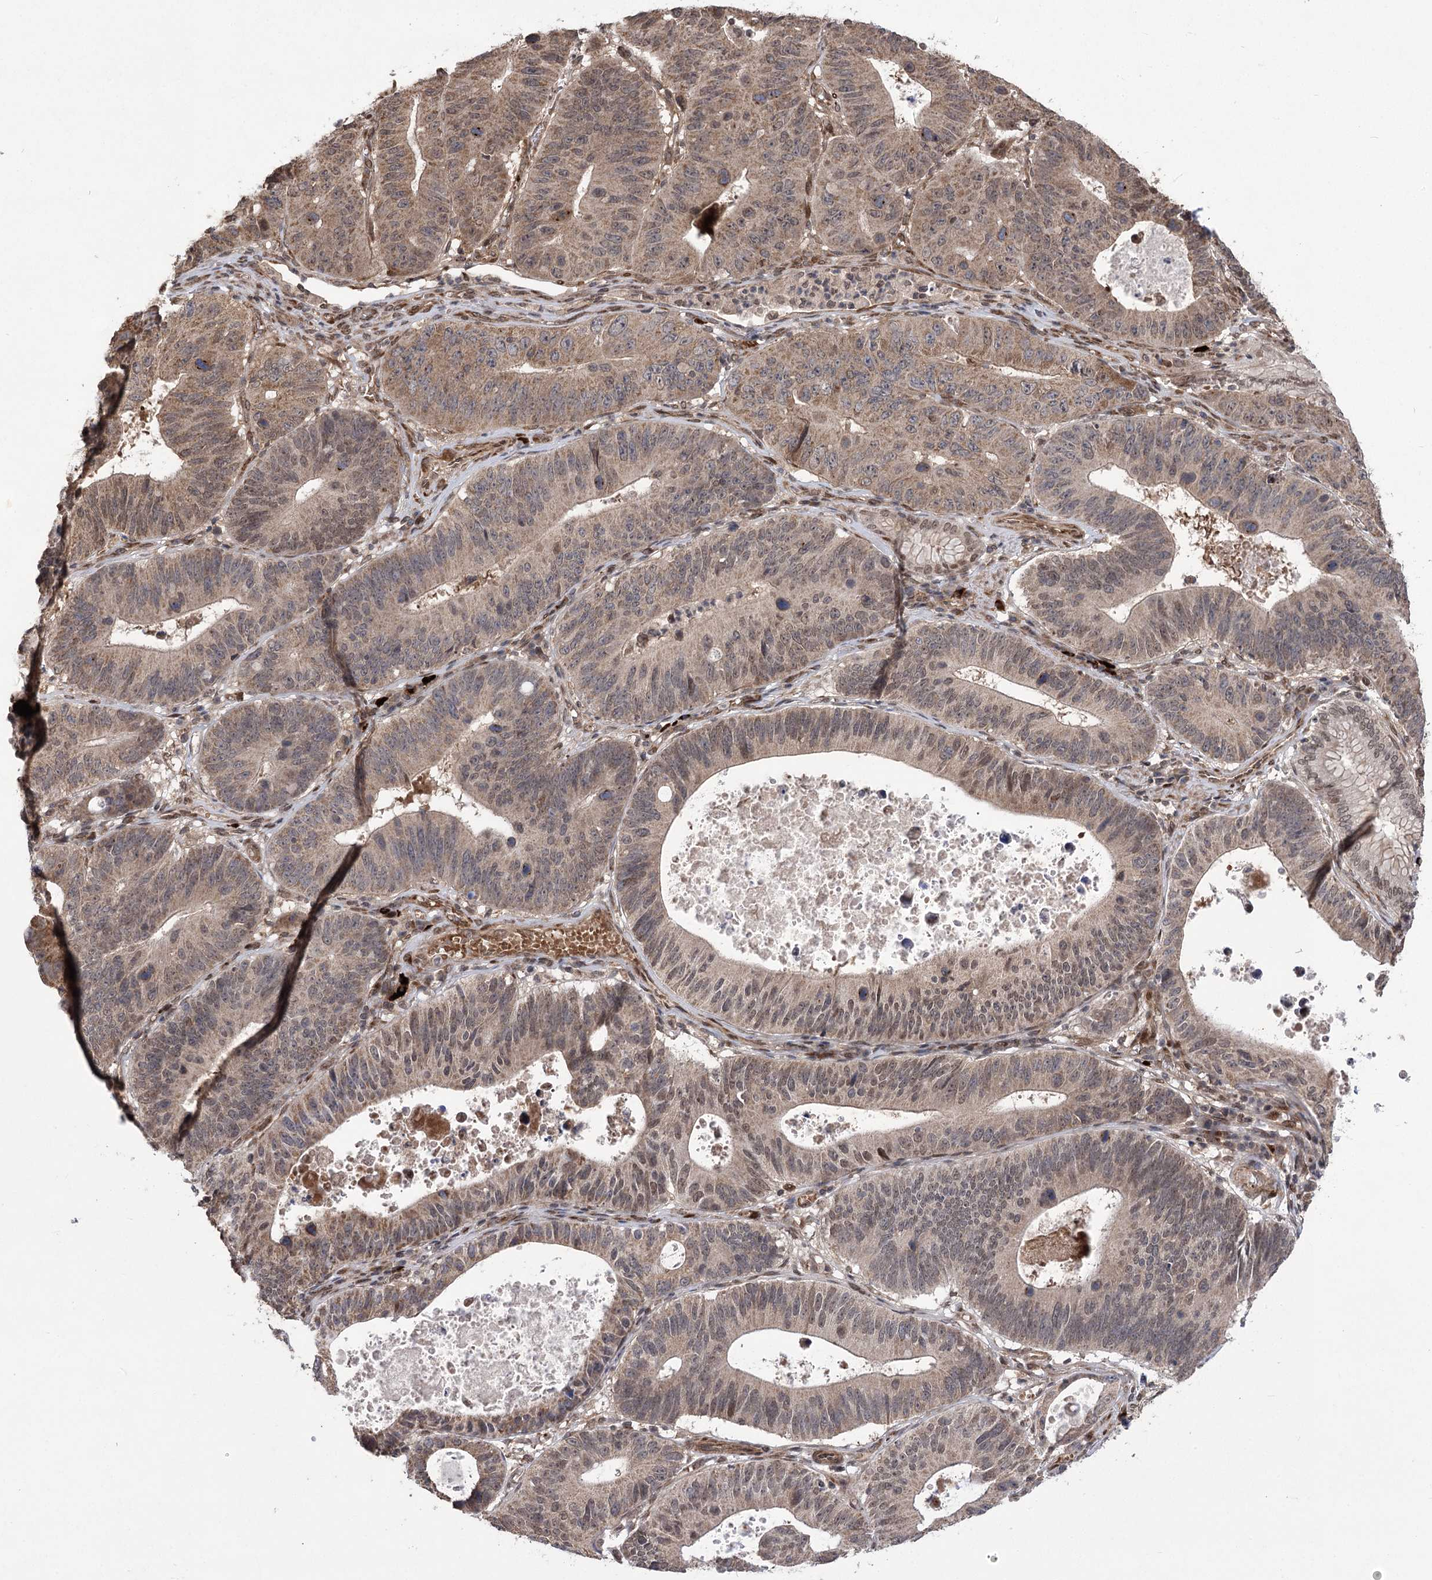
{"staining": {"intensity": "weak", "quantity": "25%-75%", "location": "cytoplasmic/membranous,nuclear"}, "tissue": "stomach cancer", "cell_type": "Tumor cells", "image_type": "cancer", "snomed": [{"axis": "morphology", "description": "Adenocarcinoma, NOS"}, {"axis": "topography", "description": "Stomach"}], "caption": "IHC staining of adenocarcinoma (stomach), which reveals low levels of weak cytoplasmic/membranous and nuclear expression in approximately 25%-75% of tumor cells indicating weak cytoplasmic/membranous and nuclear protein expression. The staining was performed using DAB (brown) for protein detection and nuclei were counterstained in hematoxylin (blue).", "gene": "TENM2", "patient": {"sex": "male", "age": 59}}